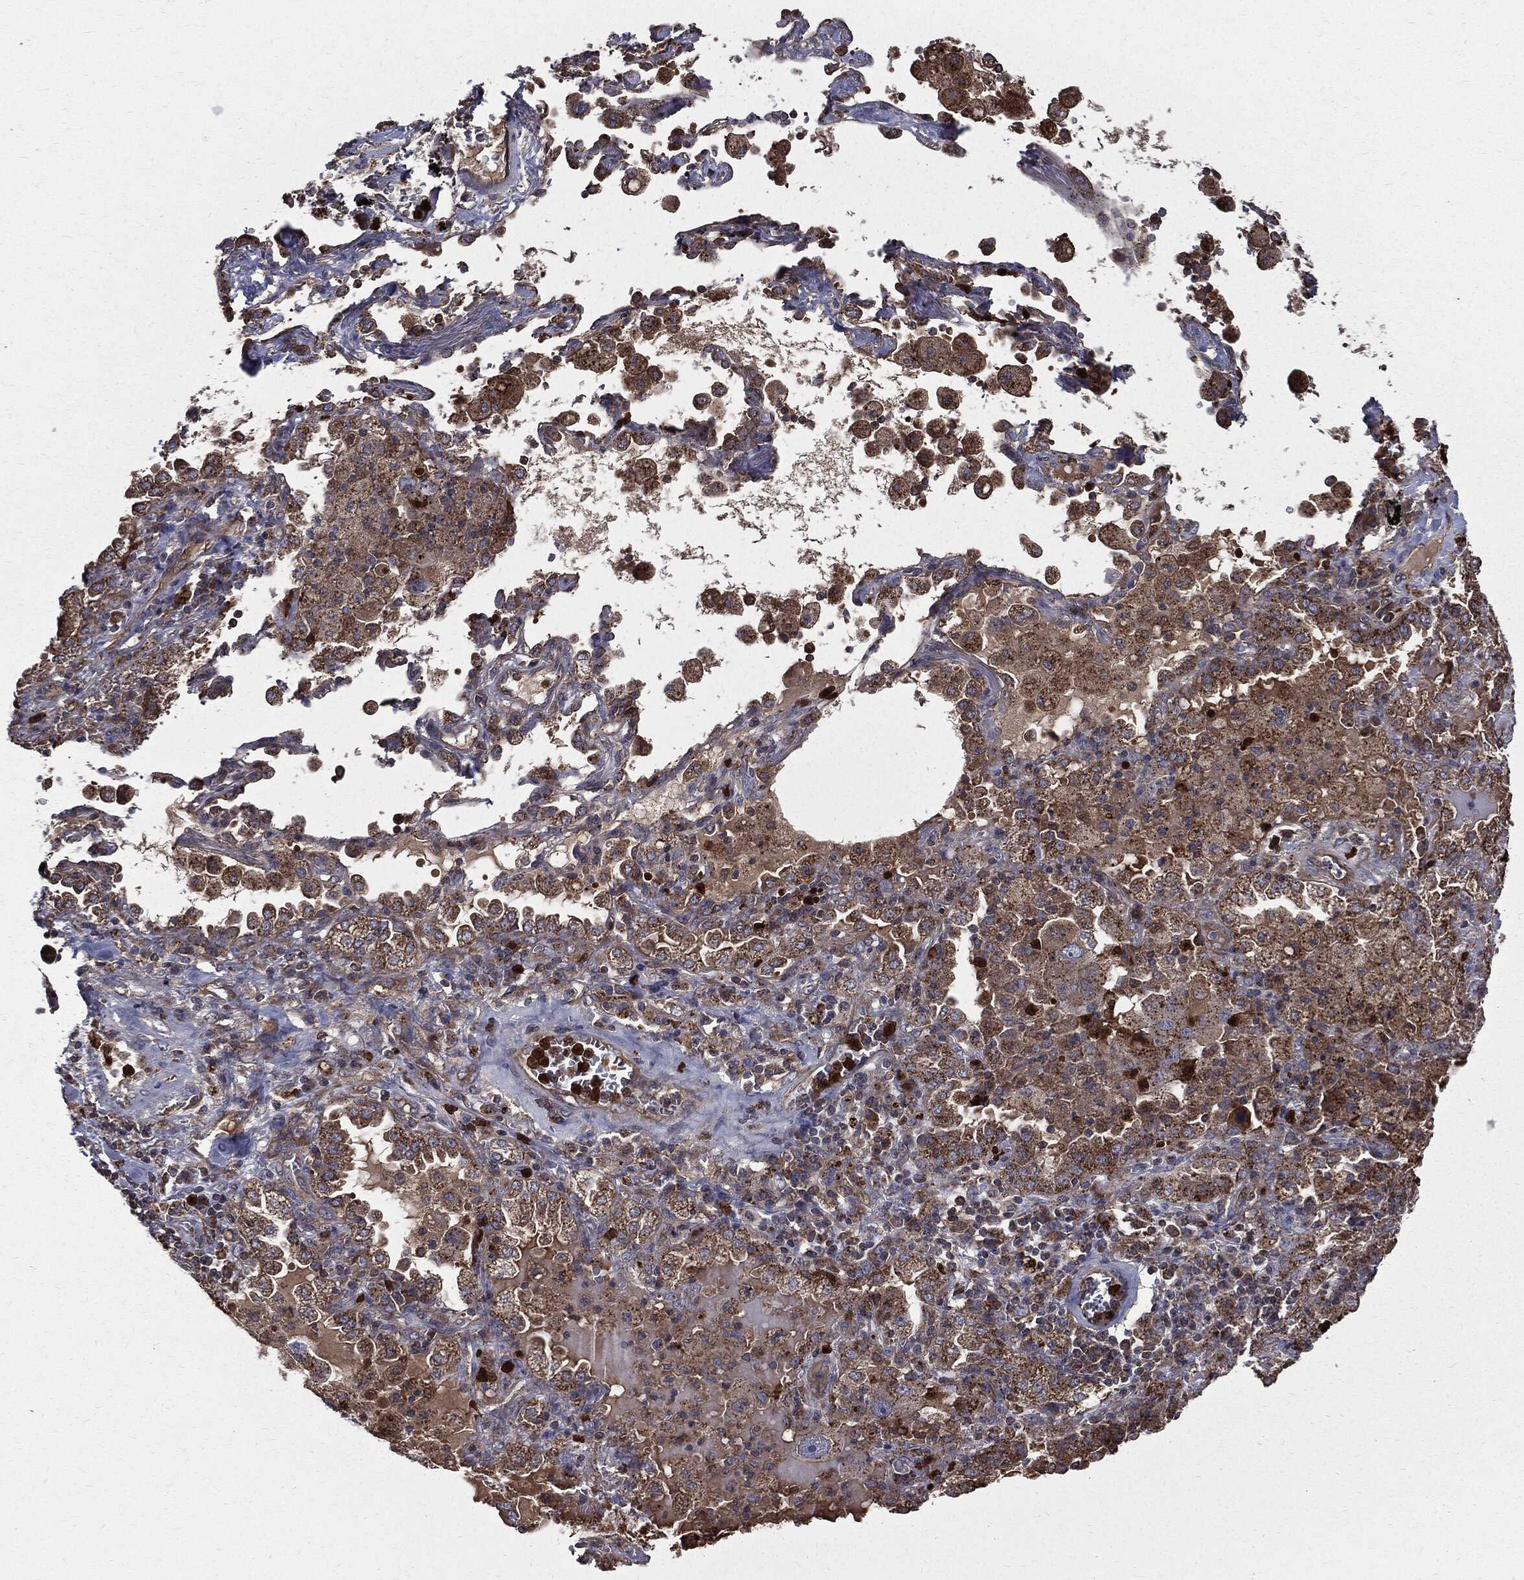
{"staining": {"intensity": "moderate", "quantity": ">75%", "location": "cytoplasmic/membranous"}, "tissue": "lung cancer", "cell_type": "Tumor cells", "image_type": "cancer", "snomed": [{"axis": "morphology", "description": "Adenocarcinoma, NOS"}, {"axis": "topography", "description": "Lung"}], "caption": "Protein expression analysis of lung cancer reveals moderate cytoplasmic/membranous staining in approximately >75% of tumor cells. (Brightfield microscopy of DAB IHC at high magnification).", "gene": "PDCD6IP", "patient": {"sex": "female", "age": 61}}